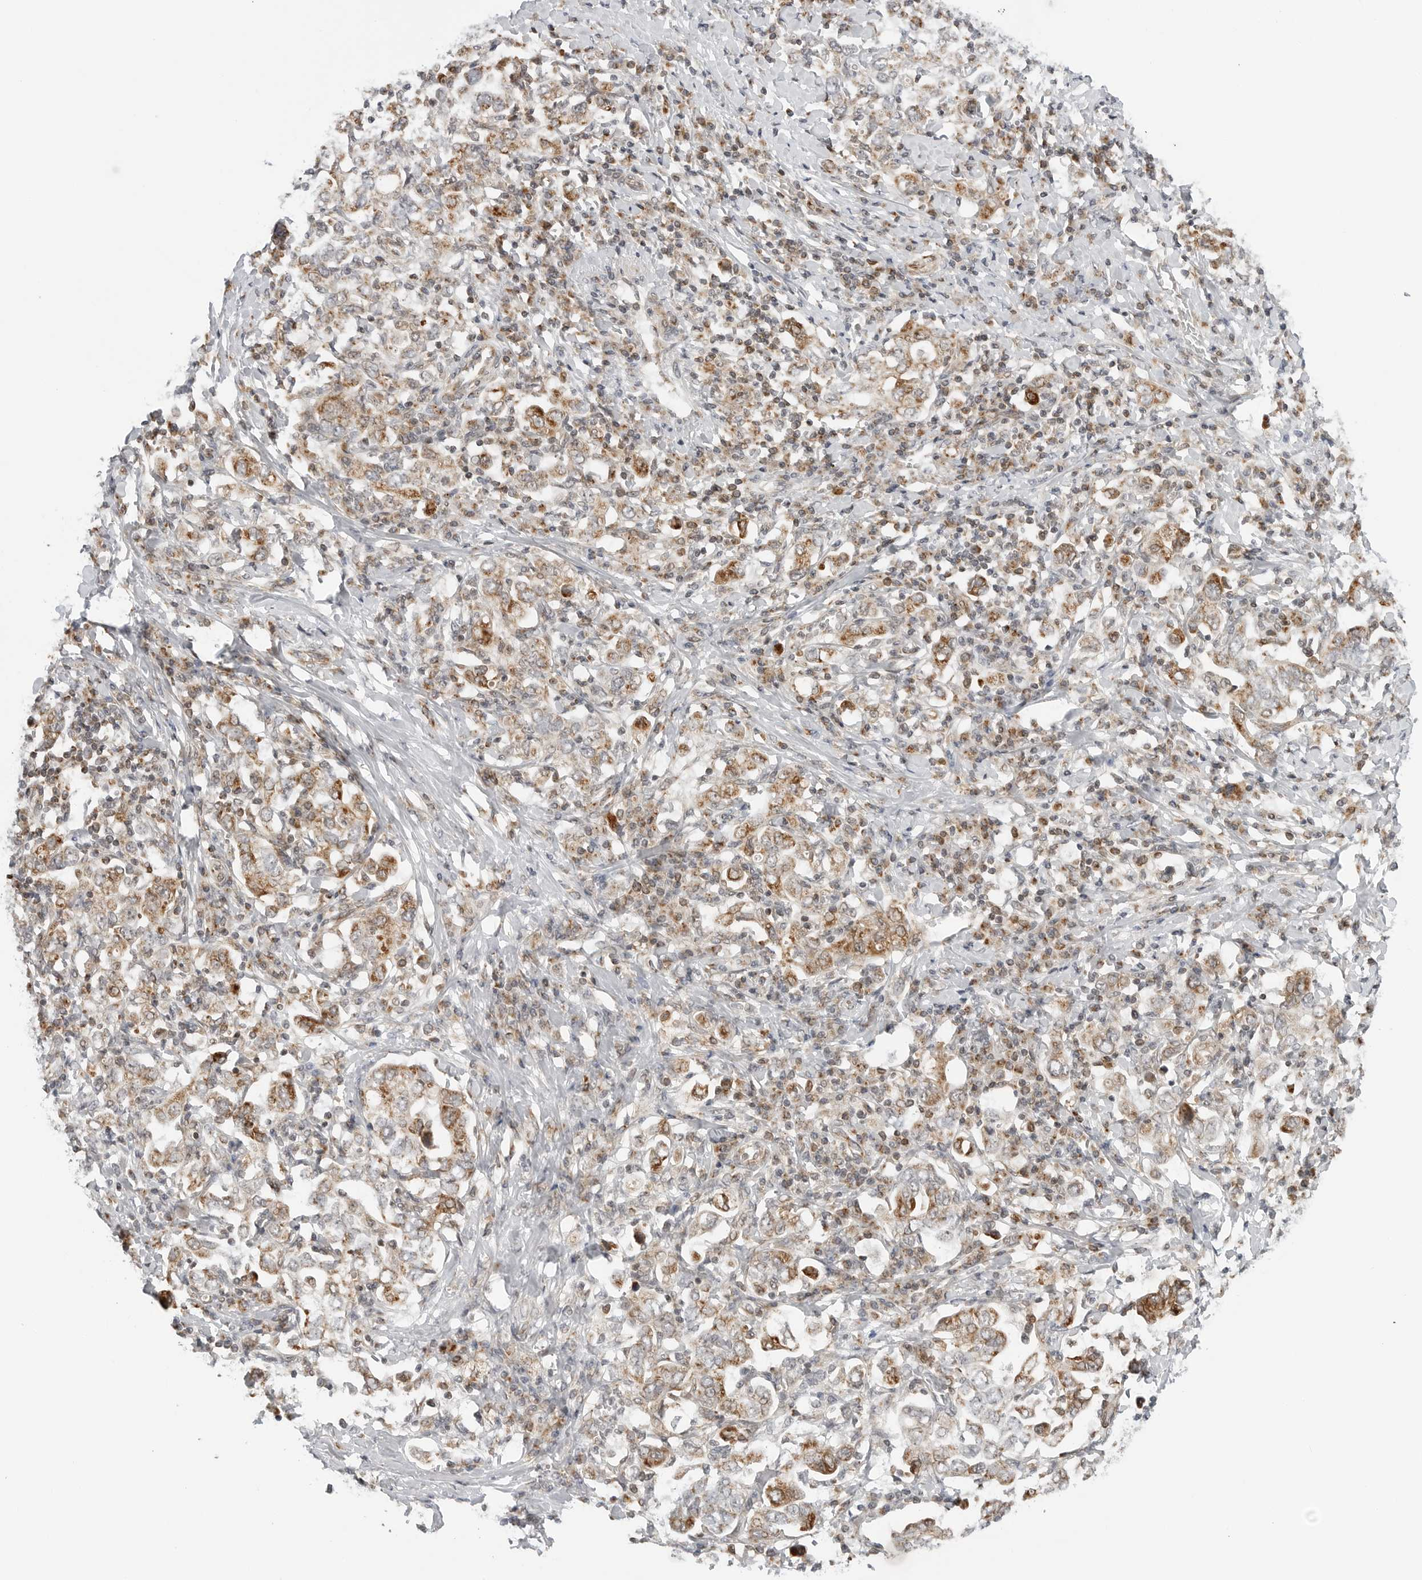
{"staining": {"intensity": "moderate", "quantity": ">75%", "location": "cytoplasmic/membranous"}, "tissue": "stomach cancer", "cell_type": "Tumor cells", "image_type": "cancer", "snomed": [{"axis": "morphology", "description": "Adenocarcinoma, NOS"}, {"axis": "topography", "description": "Stomach, upper"}], "caption": "Human adenocarcinoma (stomach) stained with a protein marker displays moderate staining in tumor cells.", "gene": "PEX2", "patient": {"sex": "male", "age": 62}}